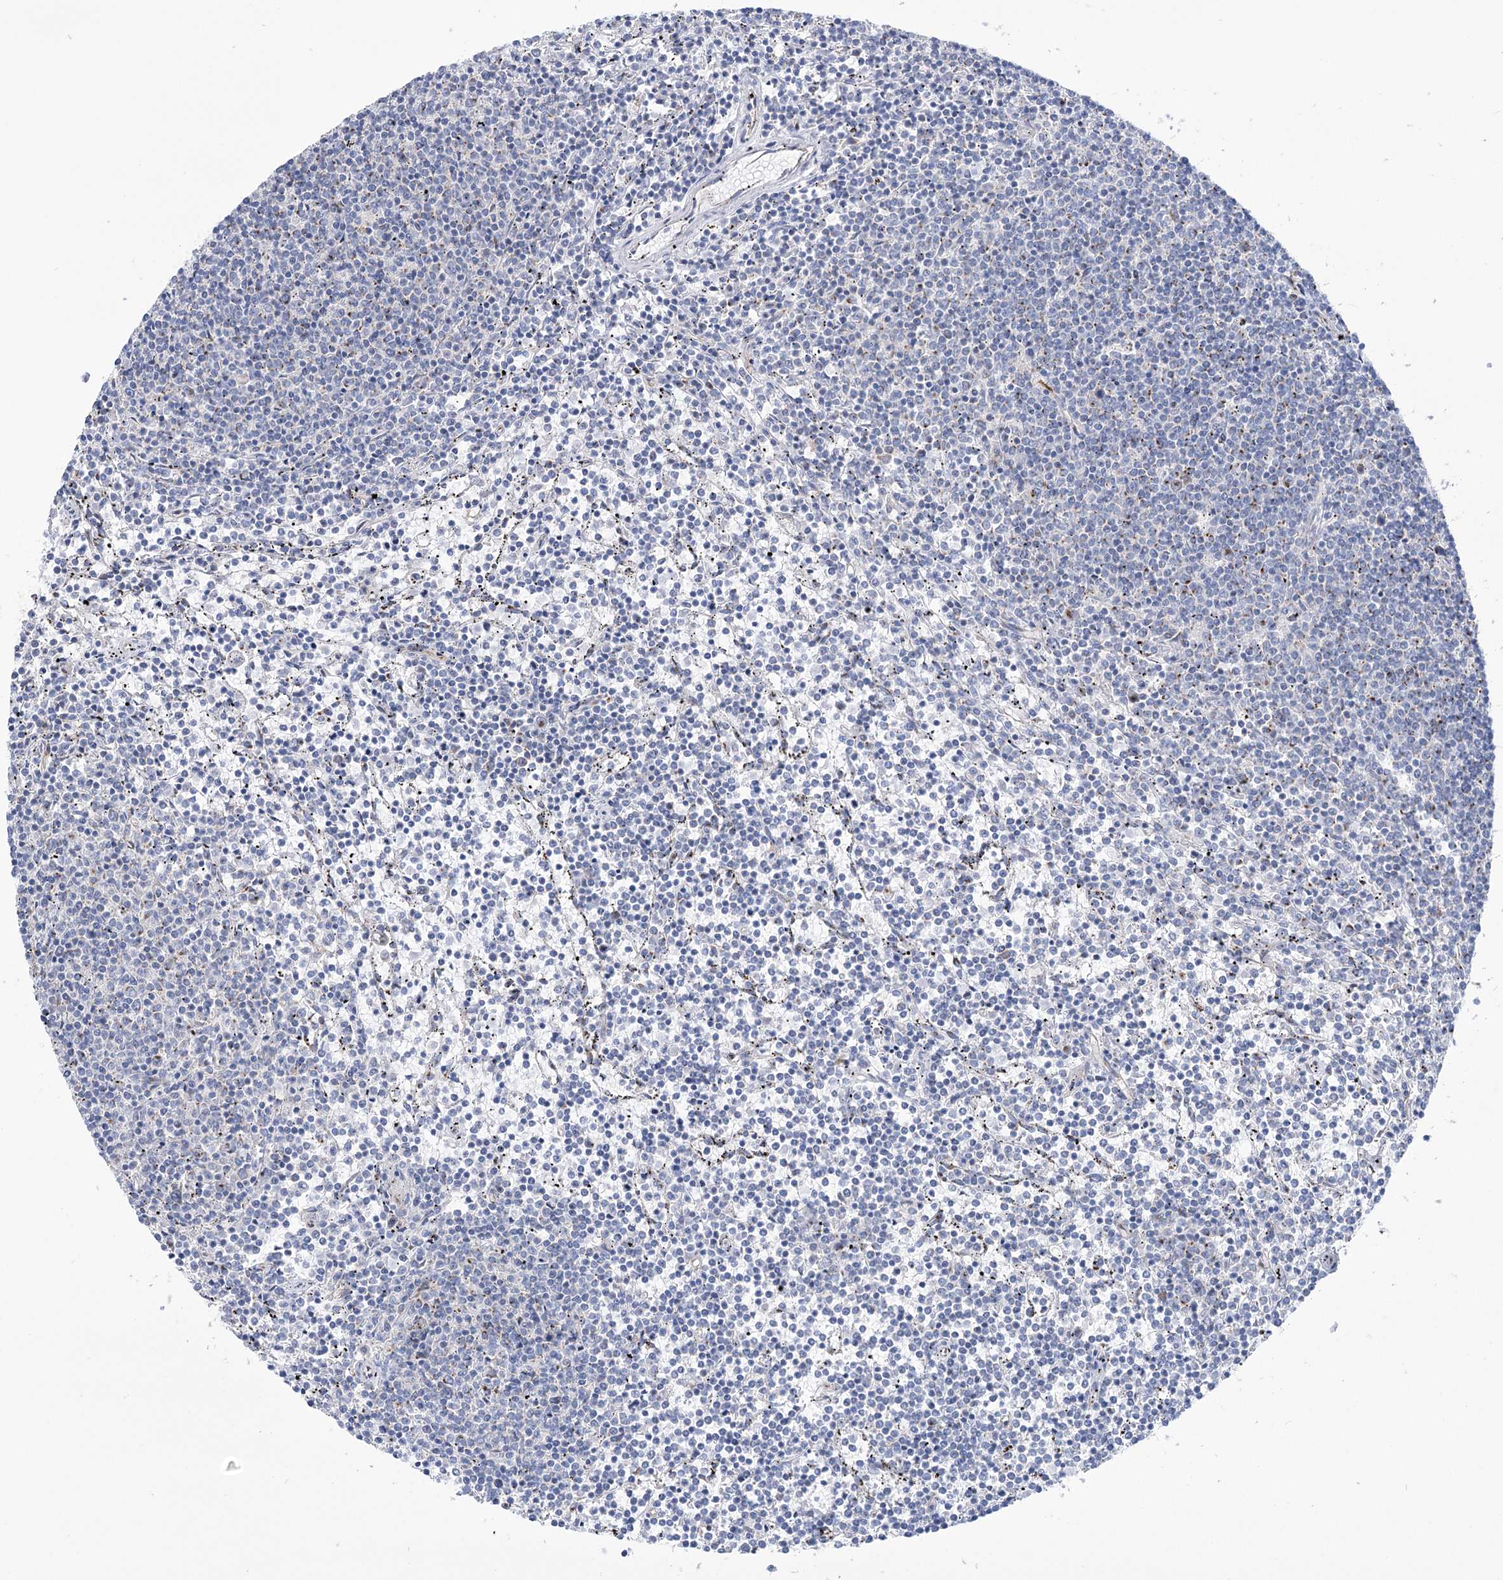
{"staining": {"intensity": "negative", "quantity": "none", "location": "none"}, "tissue": "lymphoma", "cell_type": "Tumor cells", "image_type": "cancer", "snomed": [{"axis": "morphology", "description": "Malignant lymphoma, non-Hodgkin's type, Low grade"}, {"axis": "topography", "description": "Spleen"}], "caption": "Human malignant lymphoma, non-Hodgkin's type (low-grade) stained for a protein using IHC exhibits no staining in tumor cells.", "gene": "TMEM165", "patient": {"sex": "female", "age": 50}}